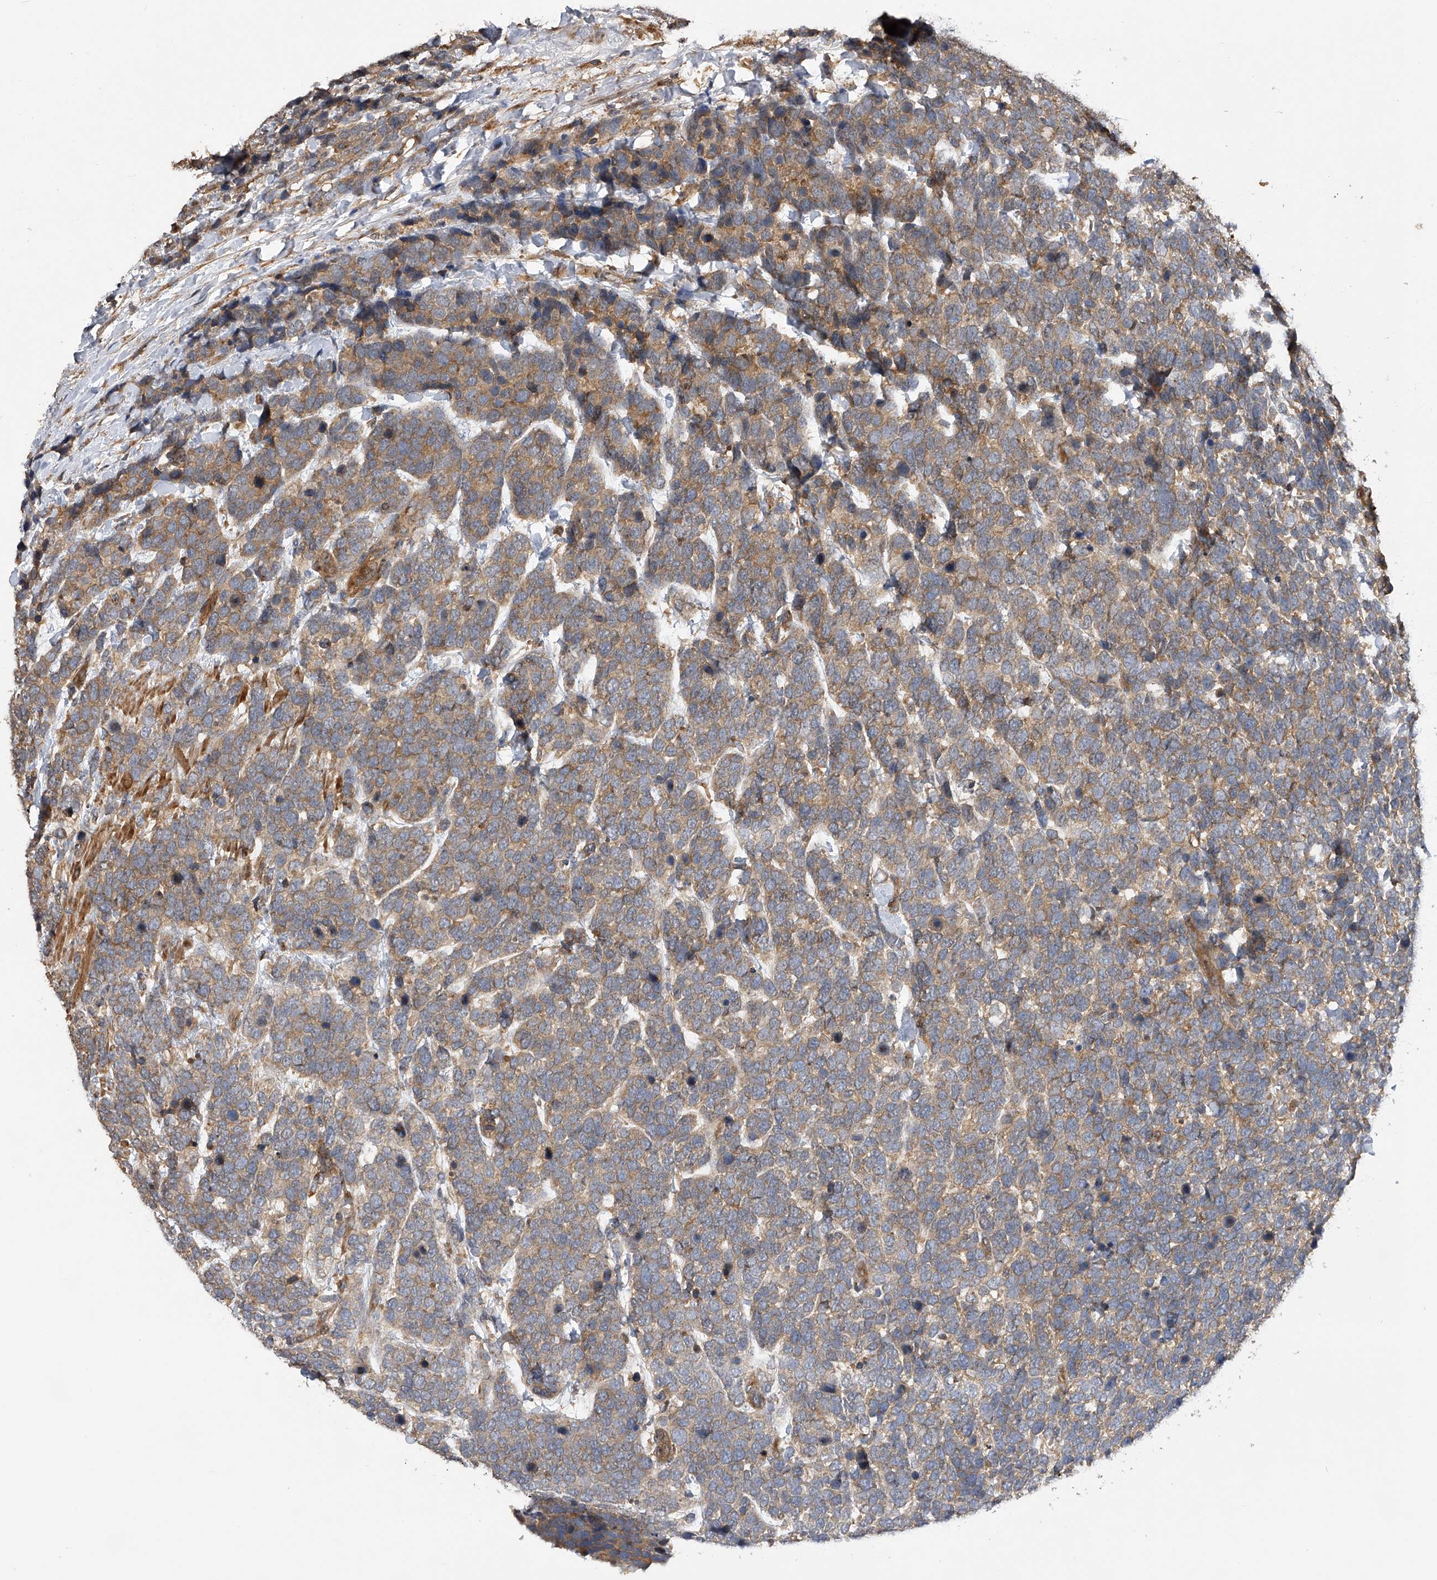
{"staining": {"intensity": "moderate", "quantity": "<25%", "location": "cytoplasmic/membranous"}, "tissue": "urothelial cancer", "cell_type": "Tumor cells", "image_type": "cancer", "snomed": [{"axis": "morphology", "description": "Urothelial carcinoma, High grade"}, {"axis": "topography", "description": "Urinary bladder"}], "caption": "Urothelial cancer tissue exhibits moderate cytoplasmic/membranous staining in about <25% of tumor cells", "gene": "PTPRA", "patient": {"sex": "female", "age": 82}}